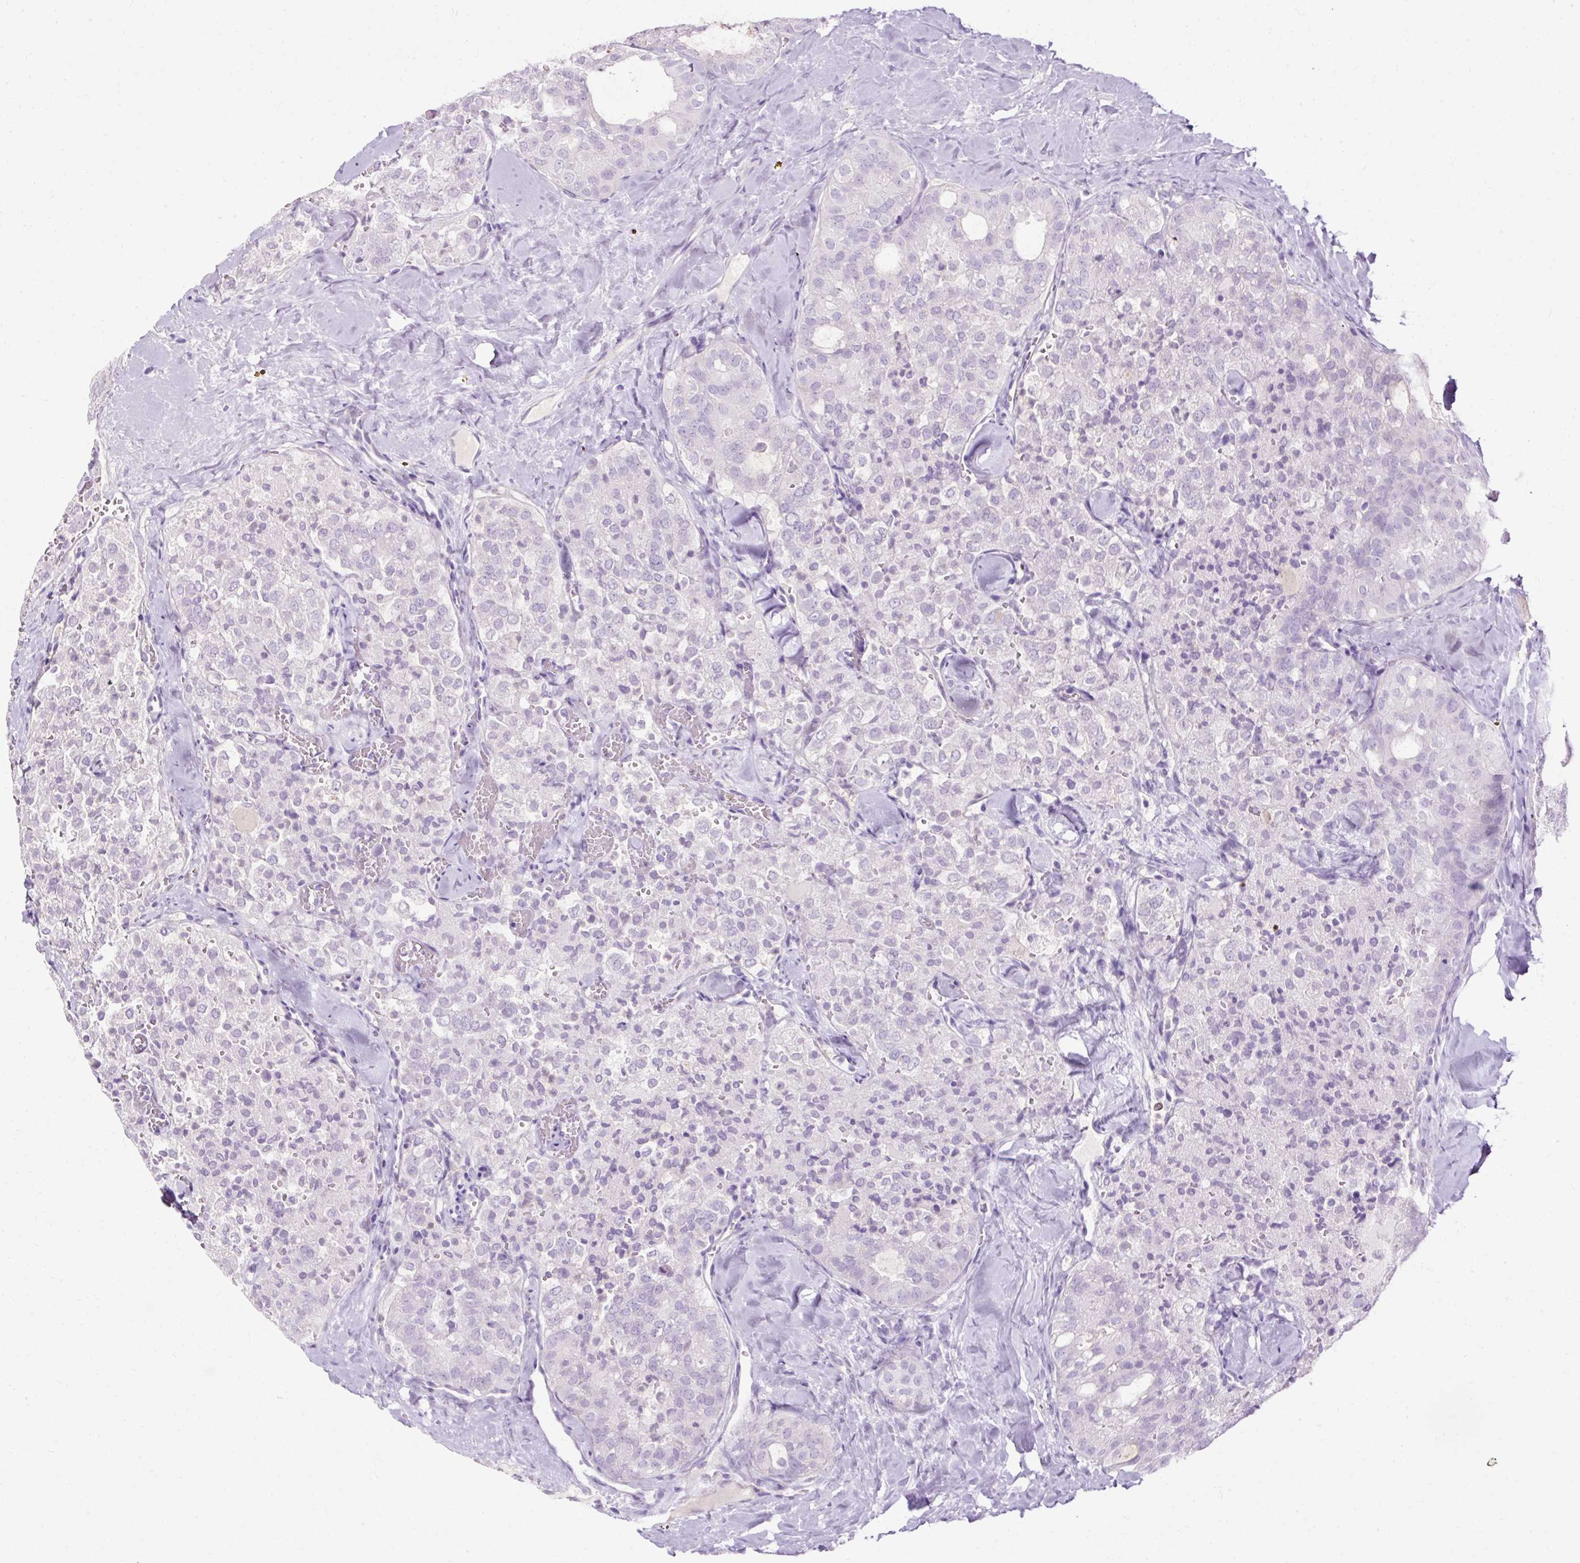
{"staining": {"intensity": "negative", "quantity": "none", "location": "none"}, "tissue": "thyroid cancer", "cell_type": "Tumor cells", "image_type": "cancer", "snomed": [{"axis": "morphology", "description": "Follicular adenoma carcinoma, NOS"}, {"axis": "topography", "description": "Thyroid gland"}], "caption": "IHC image of human follicular adenoma carcinoma (thyroid) stained for a protein (brown), which demonstrates no positivity in tumor cells.", "gene": "HSD11B1", "patient": {"sex": "male", "age": 75}}